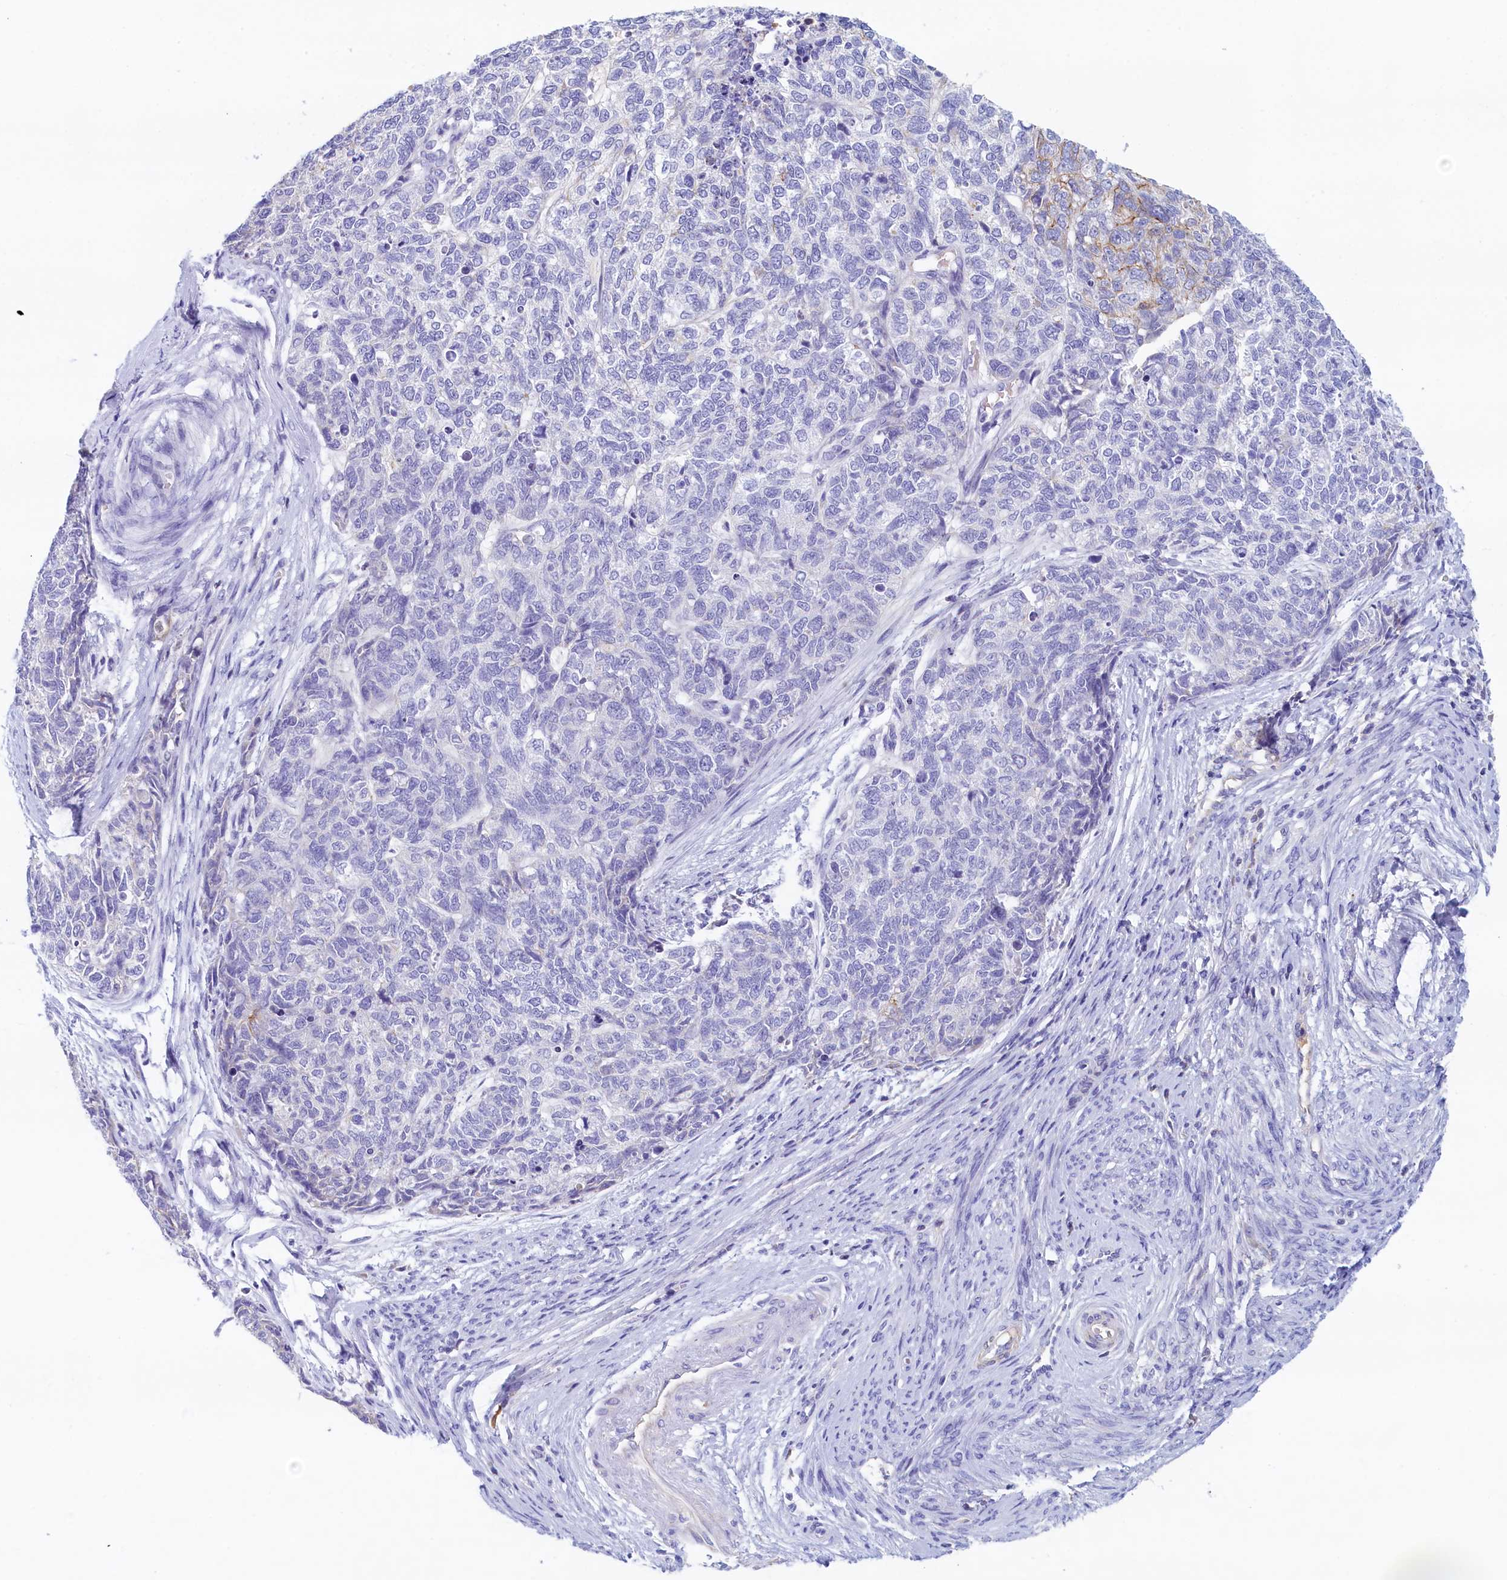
{"staining": {"intensity": "negative", "quantity": "none", "location": "none"}, "tissue": "cervical cancer", "cell_type": "Tumor cells", "image_type": "cancer", "snomed": [{"axis": "morphology", "description": "Squamous cell carcinoma, NOS"}, {"axis": "topography", "description": "Cervix"}], "caption": "This histopathology image is of cervical cancer (squamous cell carcinoma) stained with immunohistochemistry to label a protein in brown with the nuclei are counter-stained blue. There is no positivity in tumor cells.", "gene": "GUCA1C", "patient": {"sex": "female", "age": 63}}